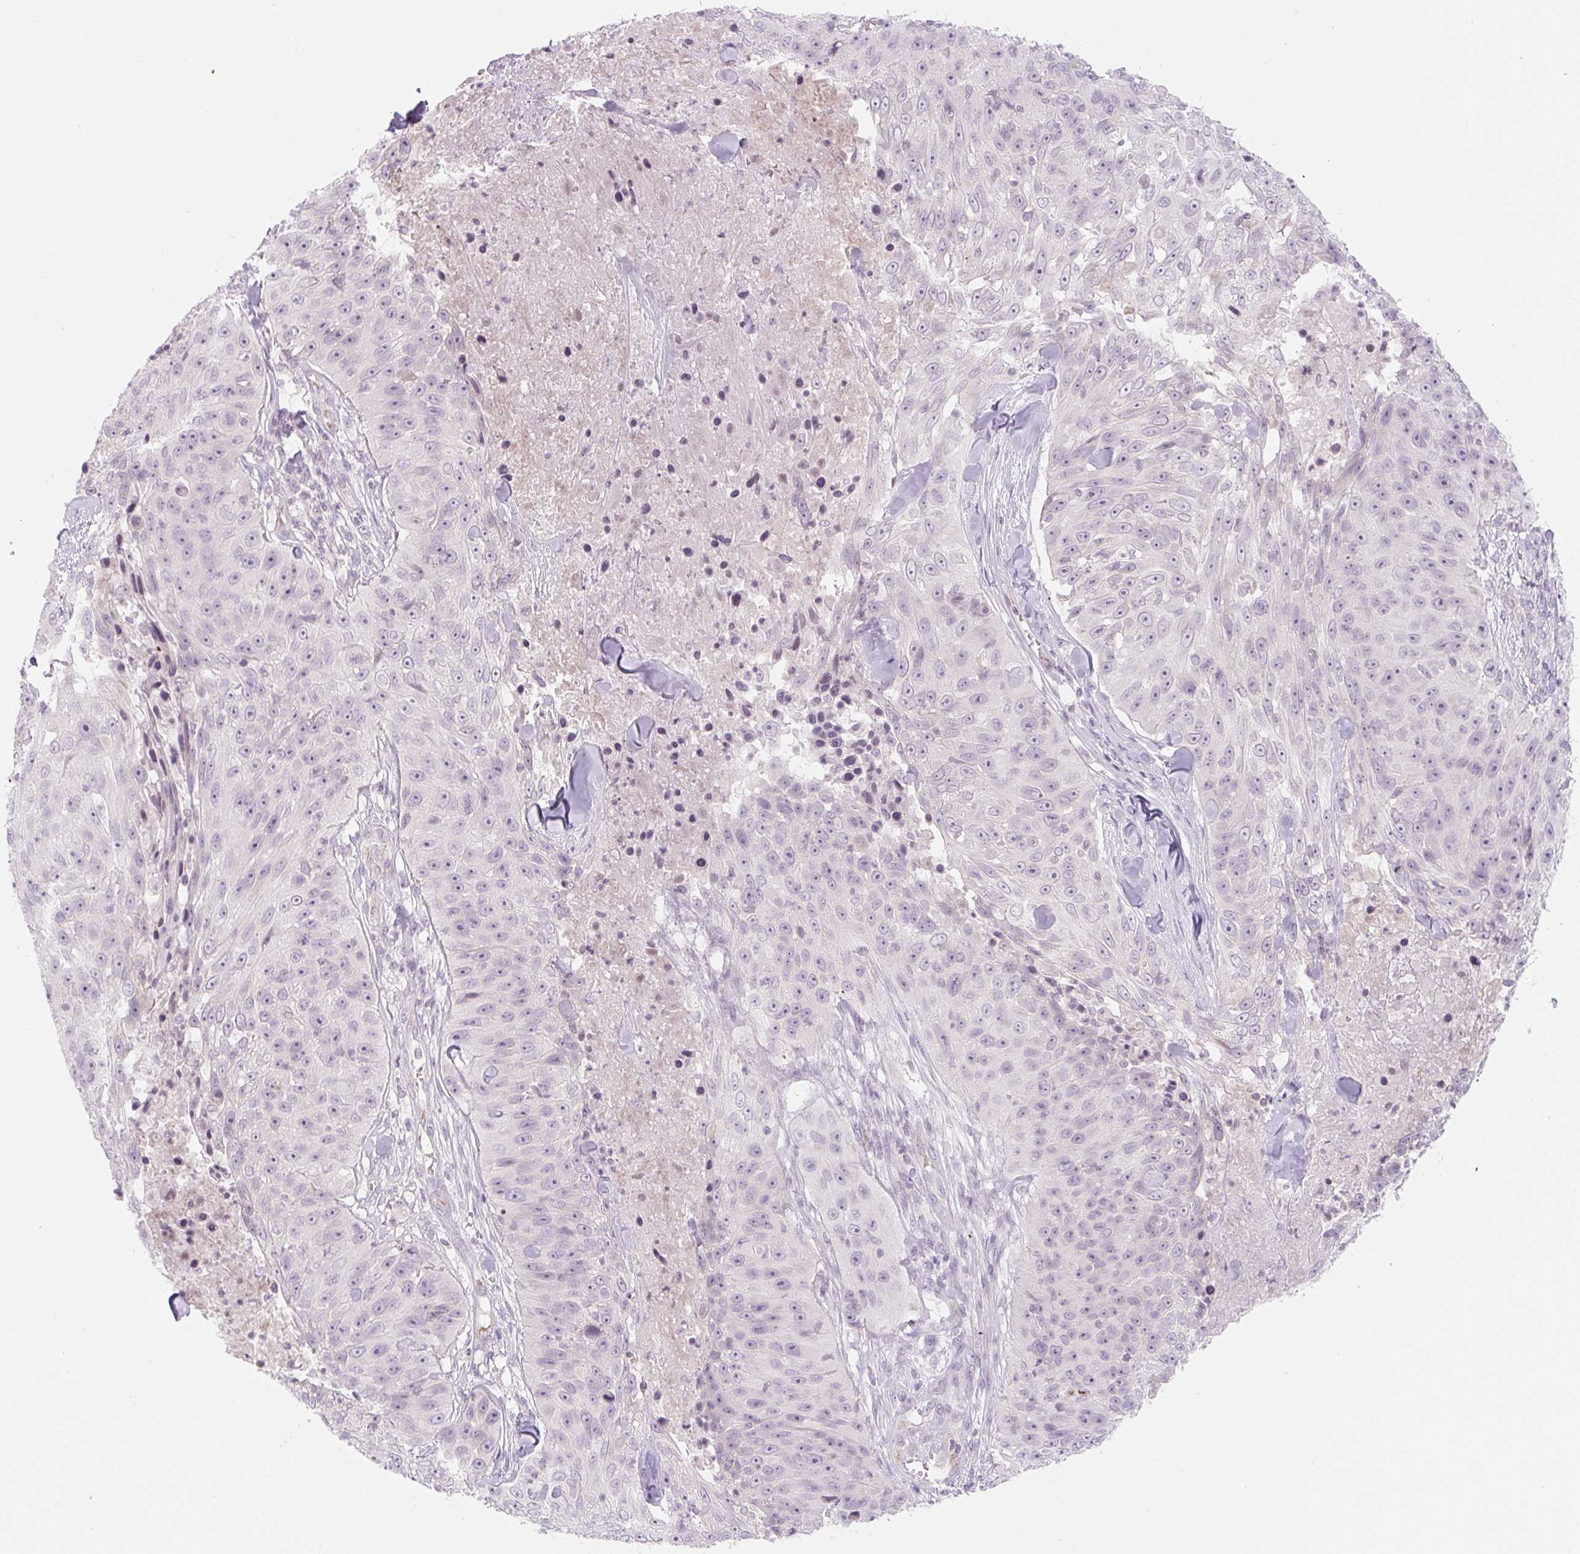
{"staining": {"intensity": "negative", "quantity": "none", "location": "none"}, "tissue": "skin cancer", "cell_type": "Tumor cells", "image_type": "cancer", "snomed": [{"axis": "morphology", "description": "Squamous cell carcinoma, NOS"}, {"axis": "topography", "description": "Skin"}], "caption": "High magnification brightfield microscopy of skin squamous cell carcinoma stained with DAB (brown) and counterstained with hematoxylin (blue): tumor cells show no significant expression. (DAB (3,3'-diaminobenzidine) immunohistochemistry visualized using brightfield microscopy, high magnification).", "gene": "CASKIN1", "patient": {"sex": "female", "age": 87}}